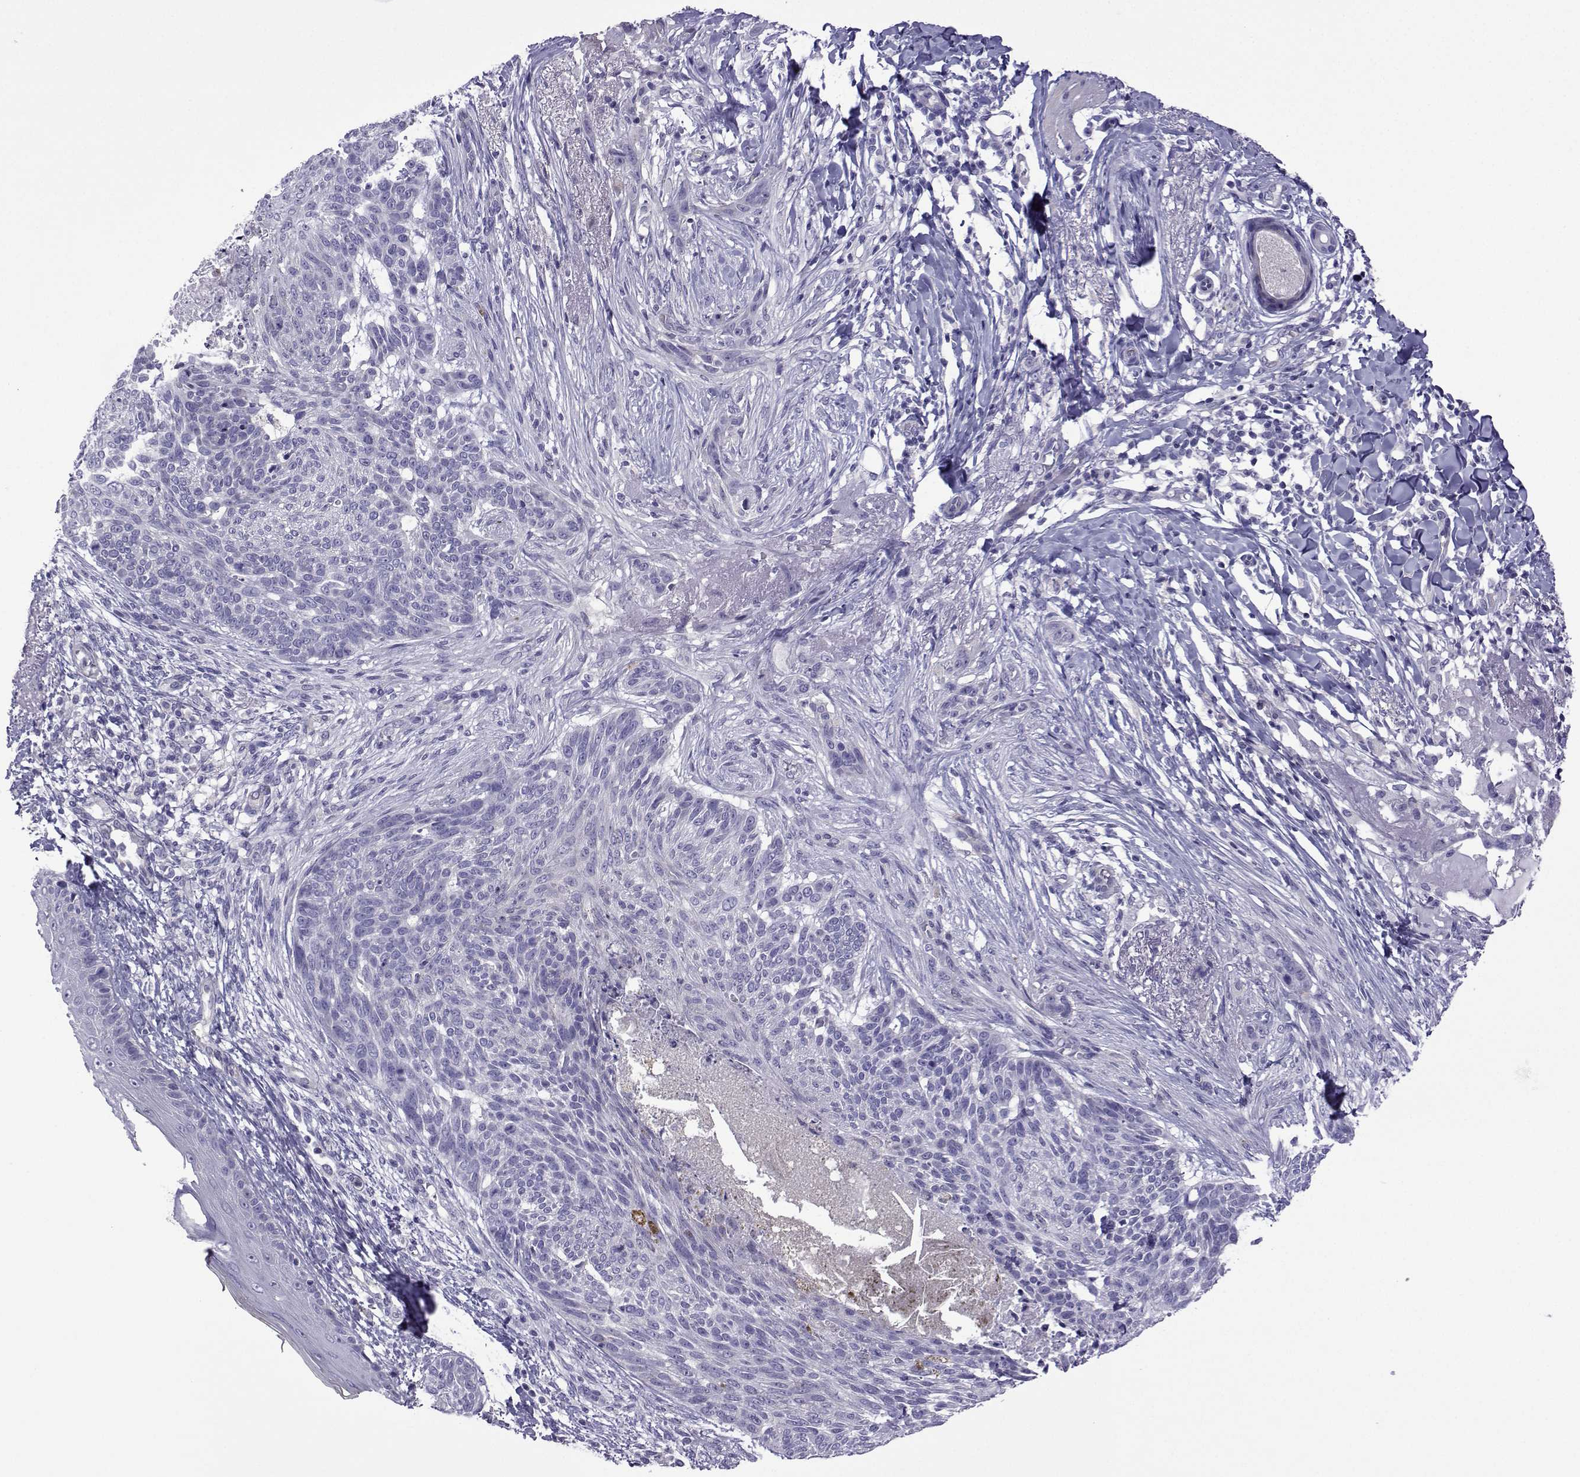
{"staining": {"intensity": "negative", "quantity": "none", "location": "none"}, "tissue": "skin cancer", "cell_type": "Tumor cells", "image_type": "cancer", "snomed": [{"axis": "morphology", "description": "Normal tissue, NOS"}, {"axis": "morphology", "description": "Basal cell carcinoma"}, {"axis": "topography", "description": "Skin"}], "caption": "There is no significant positivity in tumor cells of skin cancer.", "gene": "CFAP70", "patient": {"sex": "male", "age": 84}}